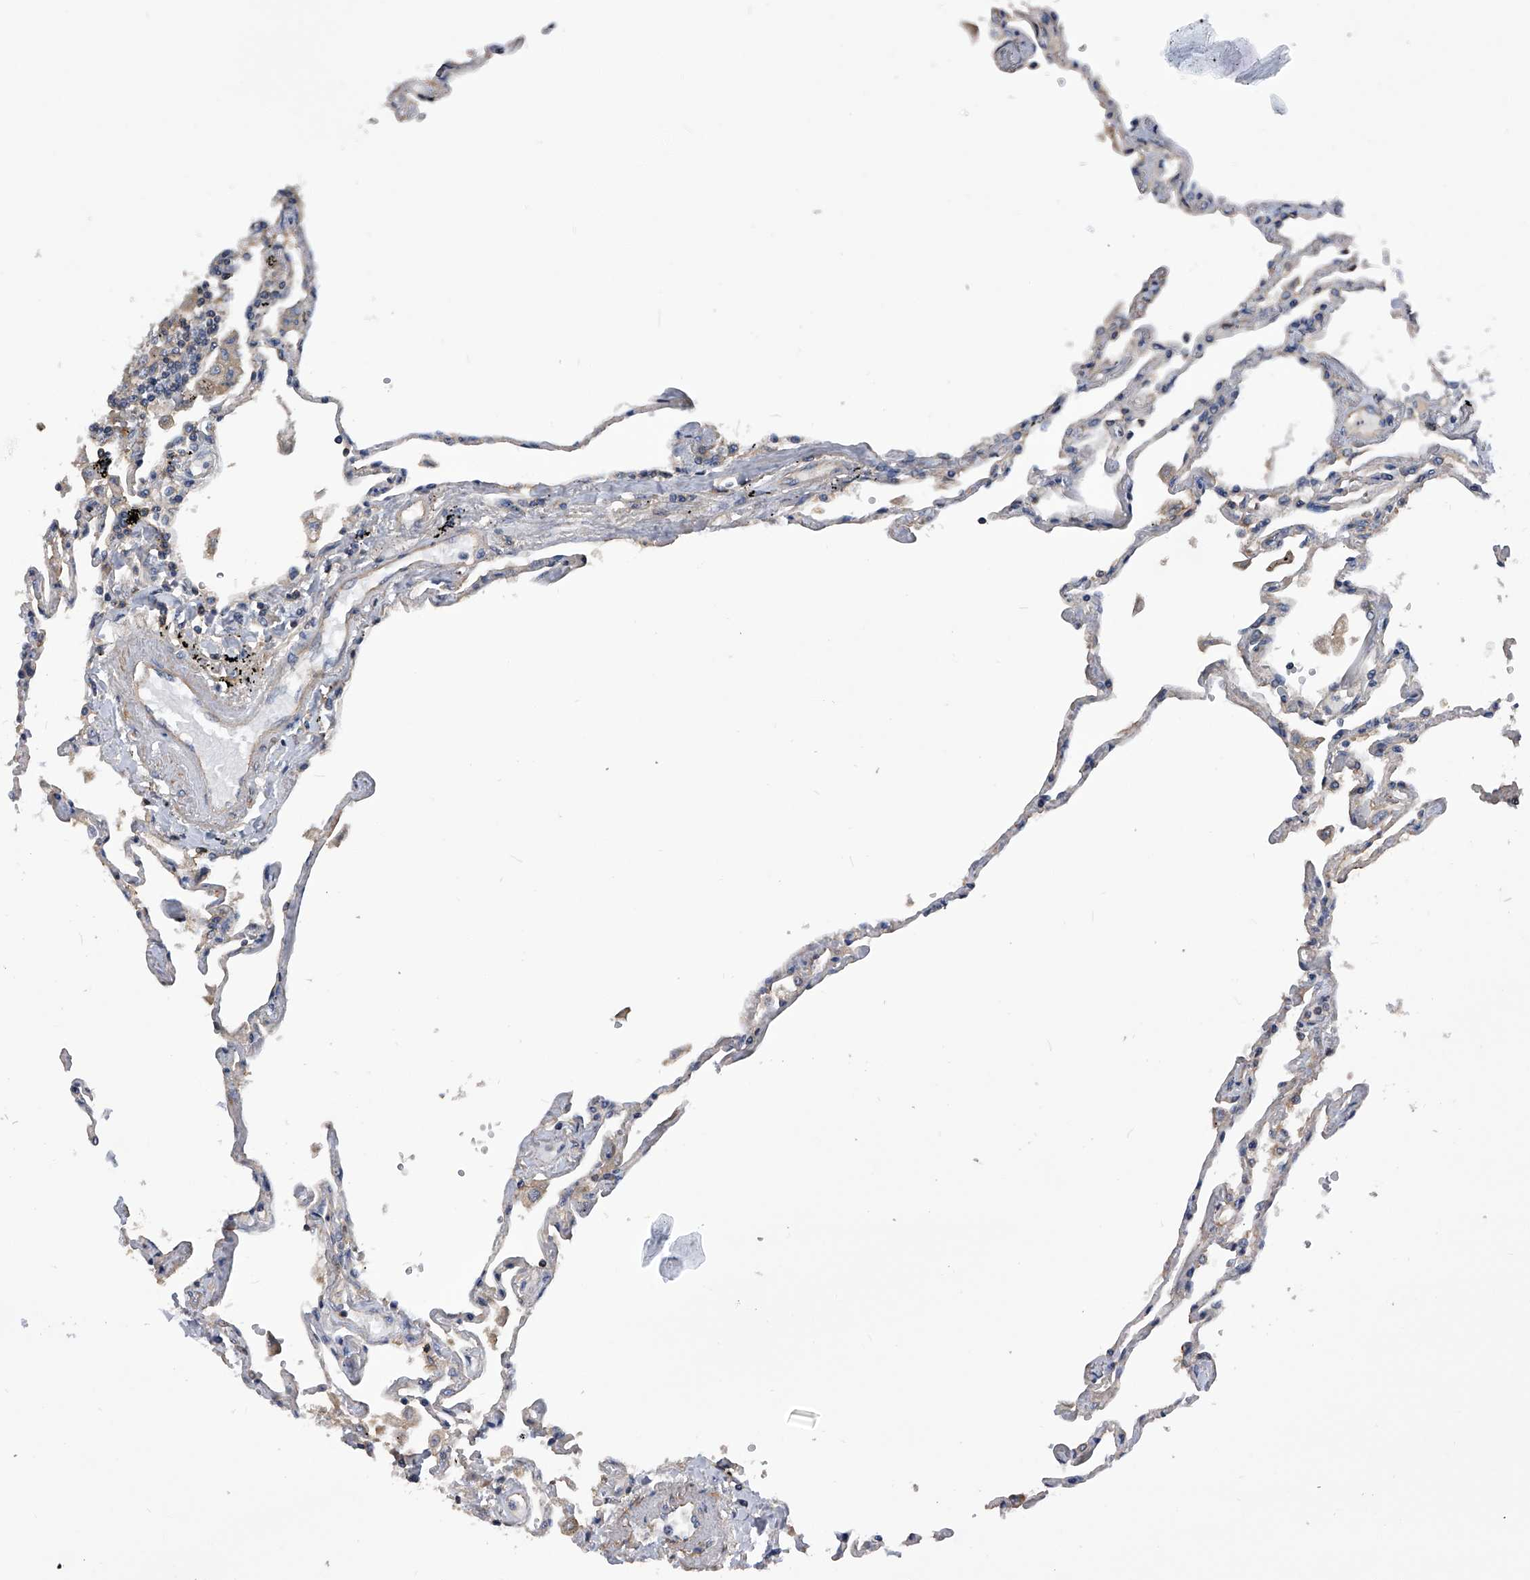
{"staining": {"intensity": "moderate", "quantity": "<25%", "location": "cytoplasmic/membranous"}, "tissue": "lung", "cell_type": "Alveolar cells", "image_type": "normal", "snomed": [{"axis": "morphology", "description": "Normal tissue, NOS"}, {"axis": "topography", "description": "Lung"}], "caption": "Protein staining reveals moderate cytoplasmic/membranous positivity in about <25% of alveolar cells in unremarkable lung.", "gene": "CUL7", "patient": {"sex": "female", "age": 67}}